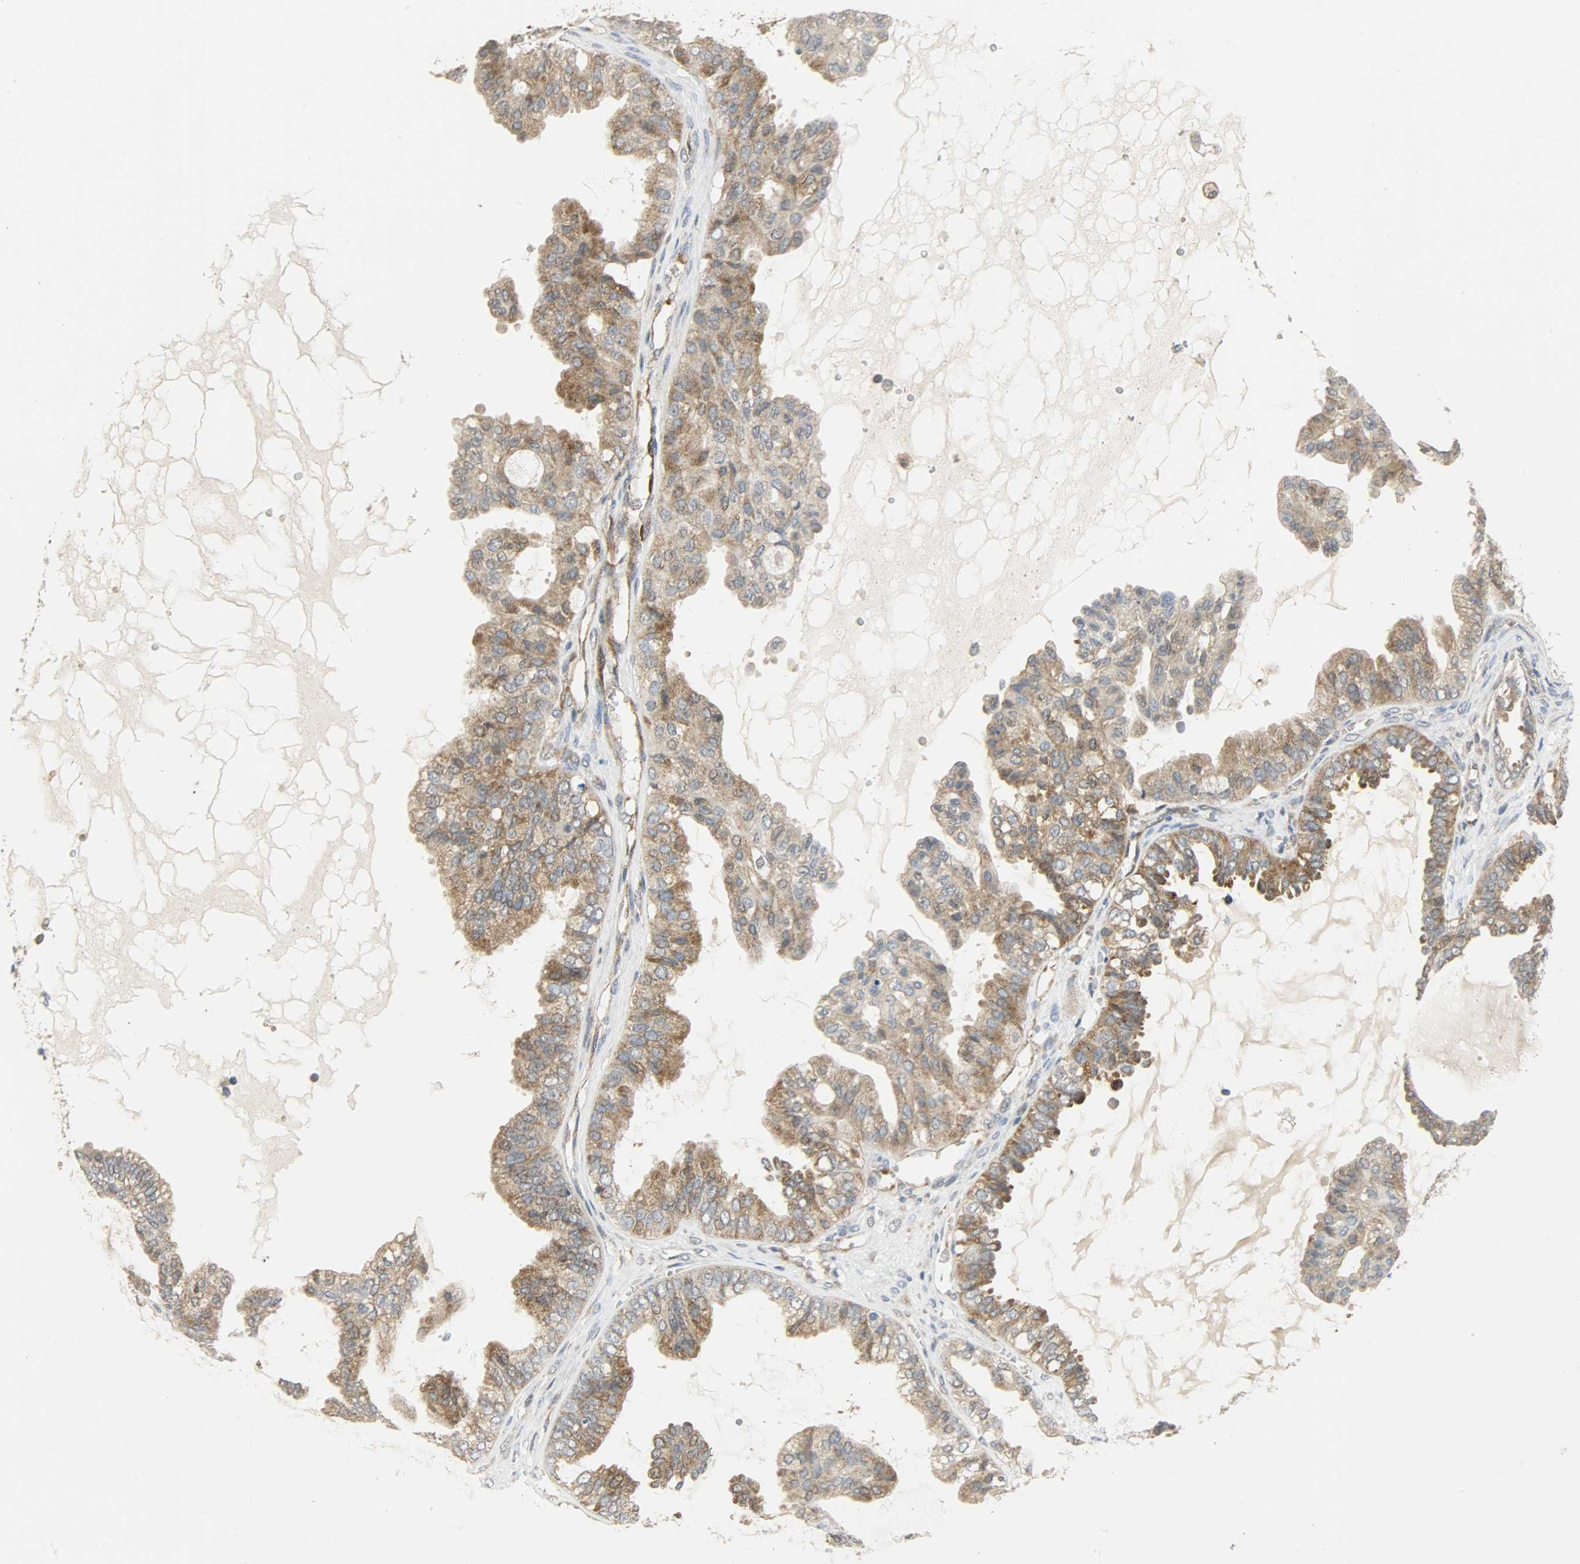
{"staining": {"intensity": "moderate", "quantity": ">75%", "location": "cytoplasmic/membranous"}, "tissue": "ovarian cancer", "cell_type": "Tumor cells", "image_type": "cancer", "snomed": [{"axis": "morphology", "description": "Carcinoma, NOS"}, {"axis": "morphology", "description": "Carcinoma, endometroid"}, {"axis": "topography", "description": "Ovary"}], "caption": "IHC of ovarian cancer (carcinoma) shows medium levels of moderate cytoplasmic/membranous expression in approximately >75% of tumor cells.", "gene": "GIT2", "patient": {"sex": "female", "age": 50}}